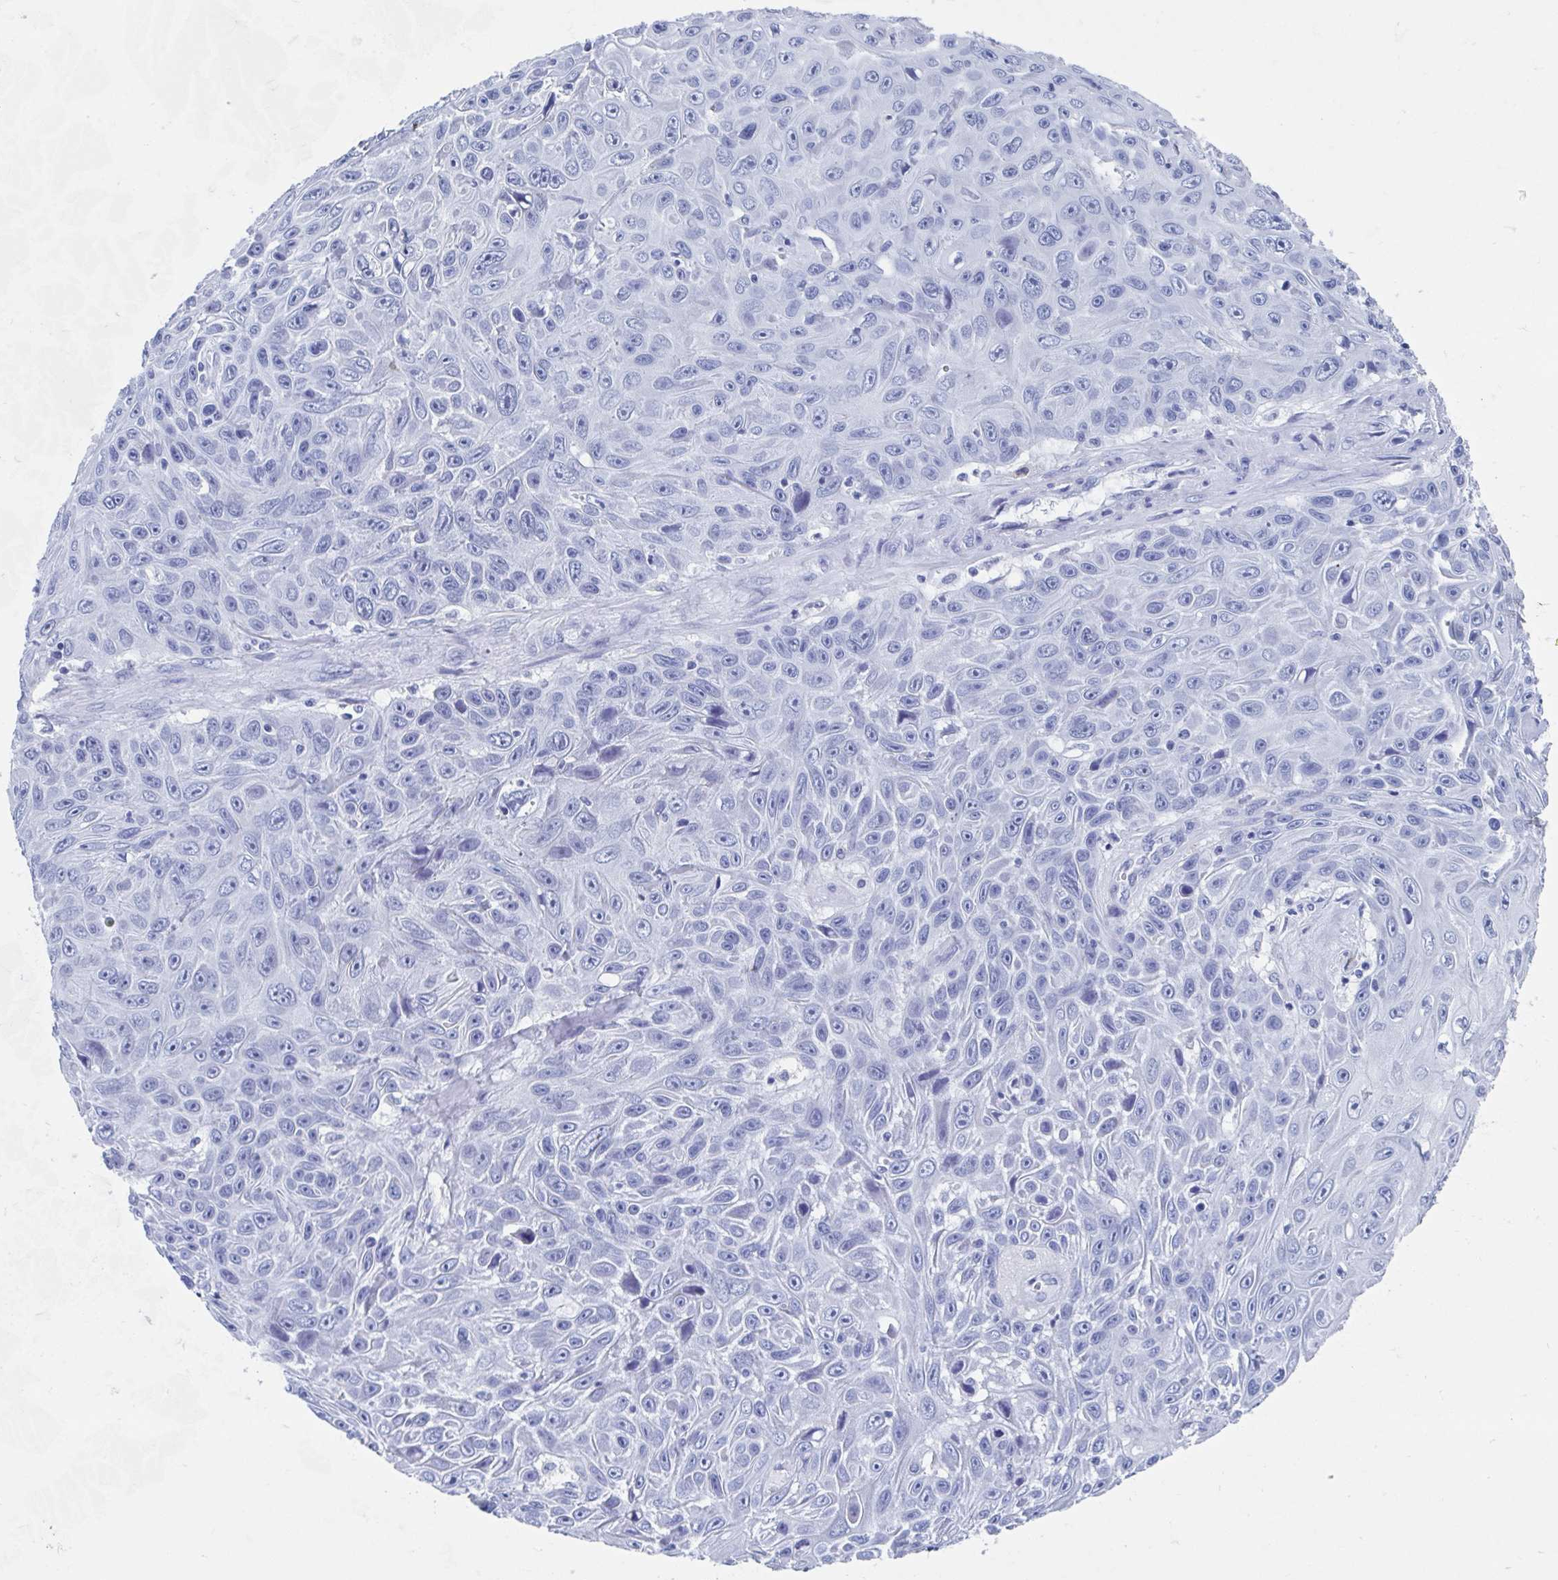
{"staining": {"intensity": "negative", "quantity": "none", "location": "none"}, "tissue": "skin cancer", "cell_type": "Tumor cells", "image_type": "cancer", "snomed": [{"axis": "morphology", "description": "Squamous cell carcinoma, NOS"}, {"axis": "topography", "description": "Skin"}], "caption": "A histopathology image of skin cancer (squamous cell carcinoma) stained for a protein displays no brown staining in tumor cells.", "gene": "C10orf53", "patient": {"sex": "male", "age": 82}}